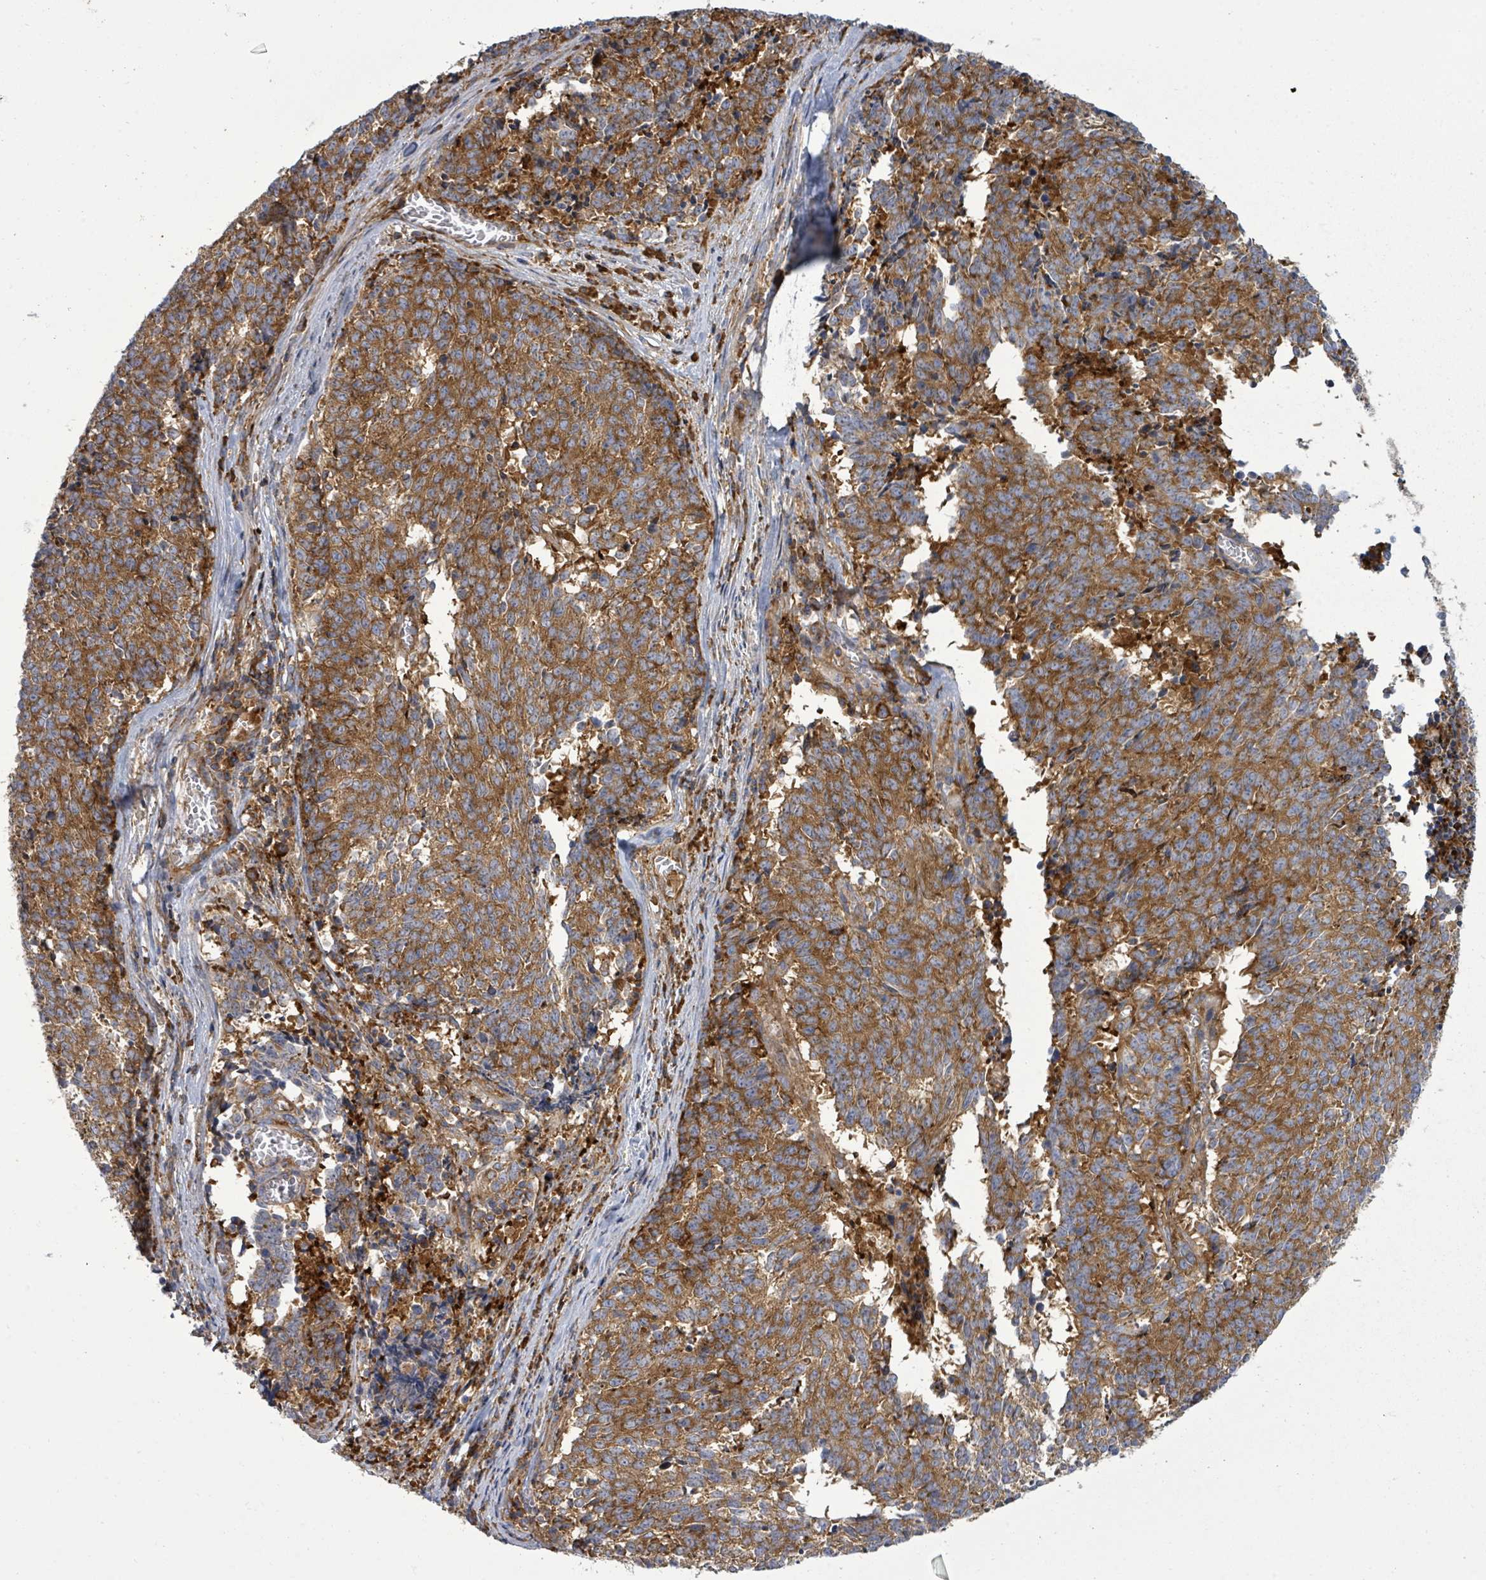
{"staining": {"intensity": "strong", "quantity": ">75%", "location": "cytoplasmic/membranous"}, "tissue": "cervical cancer", "cell_type": "Tumor cells", "image_type": "cancer", "snomed": [{"axis": "morphology", "description": "Squamous cell carcinoma, NOS"}, {"axis": "topography", "description": "Cervix"}], "caption": "The histopathology image shows a brown stain indicating the presence of a protein in the cytoplasmic/membranous of tumor cells in squamous cell carcinoma (cervical). Using DAB (3,3'-diaminobenzidine) (brown) and hematoxylin (blue) stains, captured at high magnification using brightfield microscopy.", "gene": "EIF3C", "patient": {"sex": "female", "age": 29}}